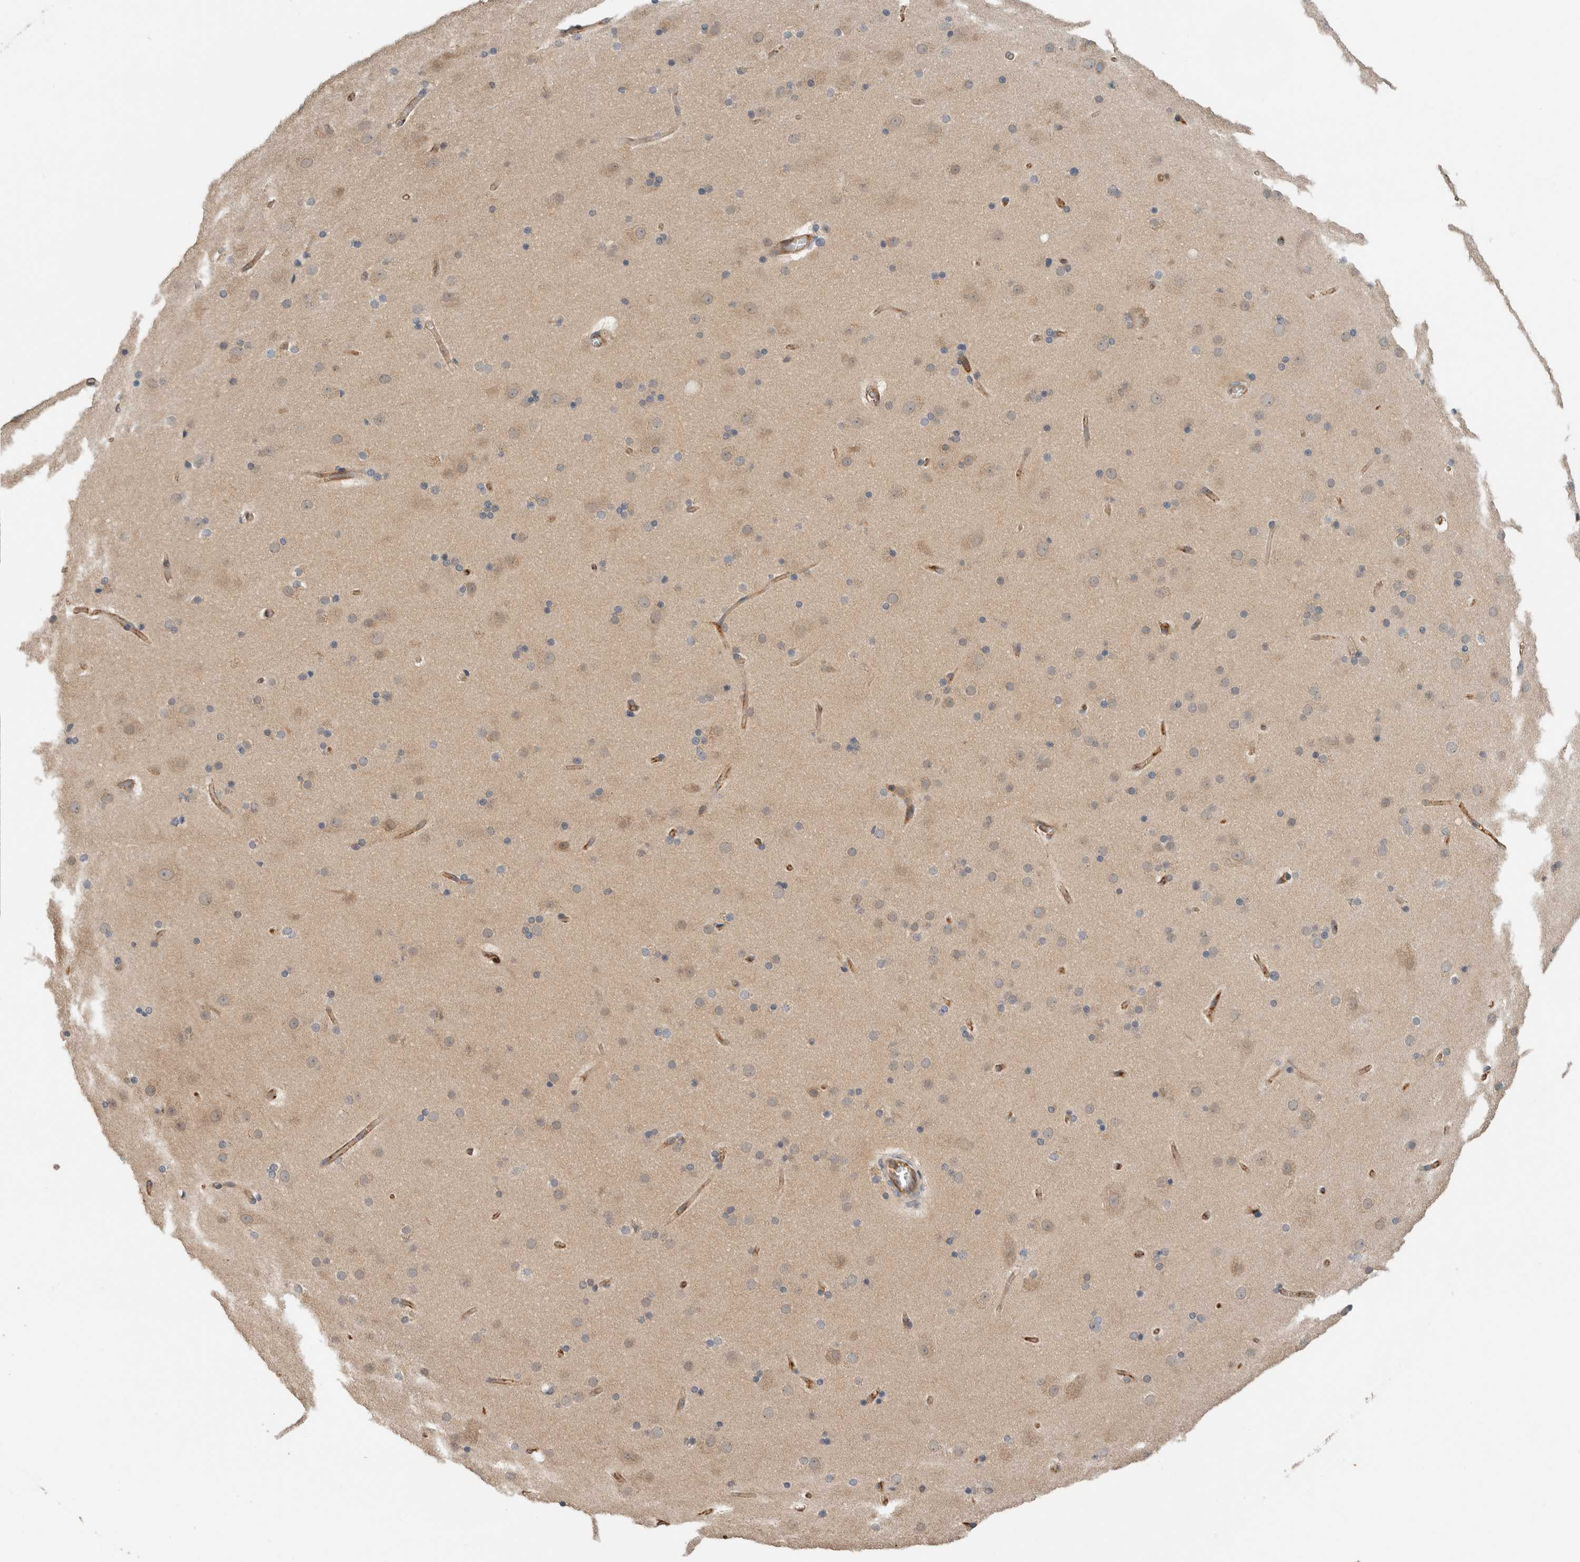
{"staining": {"intensity": "moderate", "quantity": "25%-75%", "location": "cytoplasmic/membranous"}, "tissue": "cerebral cortex", "cell_type": "Endothelial cells", "image_type": "normal", "snomed": [{"axis": "morphology", "description": "Normal tissue, NOS"}, {"axis": "topography", "description": "Cerebral cortex"}], "caption": "Immunohistochemistry staining of normal cerebral cortex, which displays medium levels of moderate cytoplasmic/membranous positivity in about 25%-75% of endothelial cells indicating moderate cytoplasmic/membranous protein expression. The staining was performed using DAB (brown) for protein detection and nuclei were counterstained in hematoxylin (blue).", "gene": "PFDN4", "patient": {"sex": "male", "age": 57}}